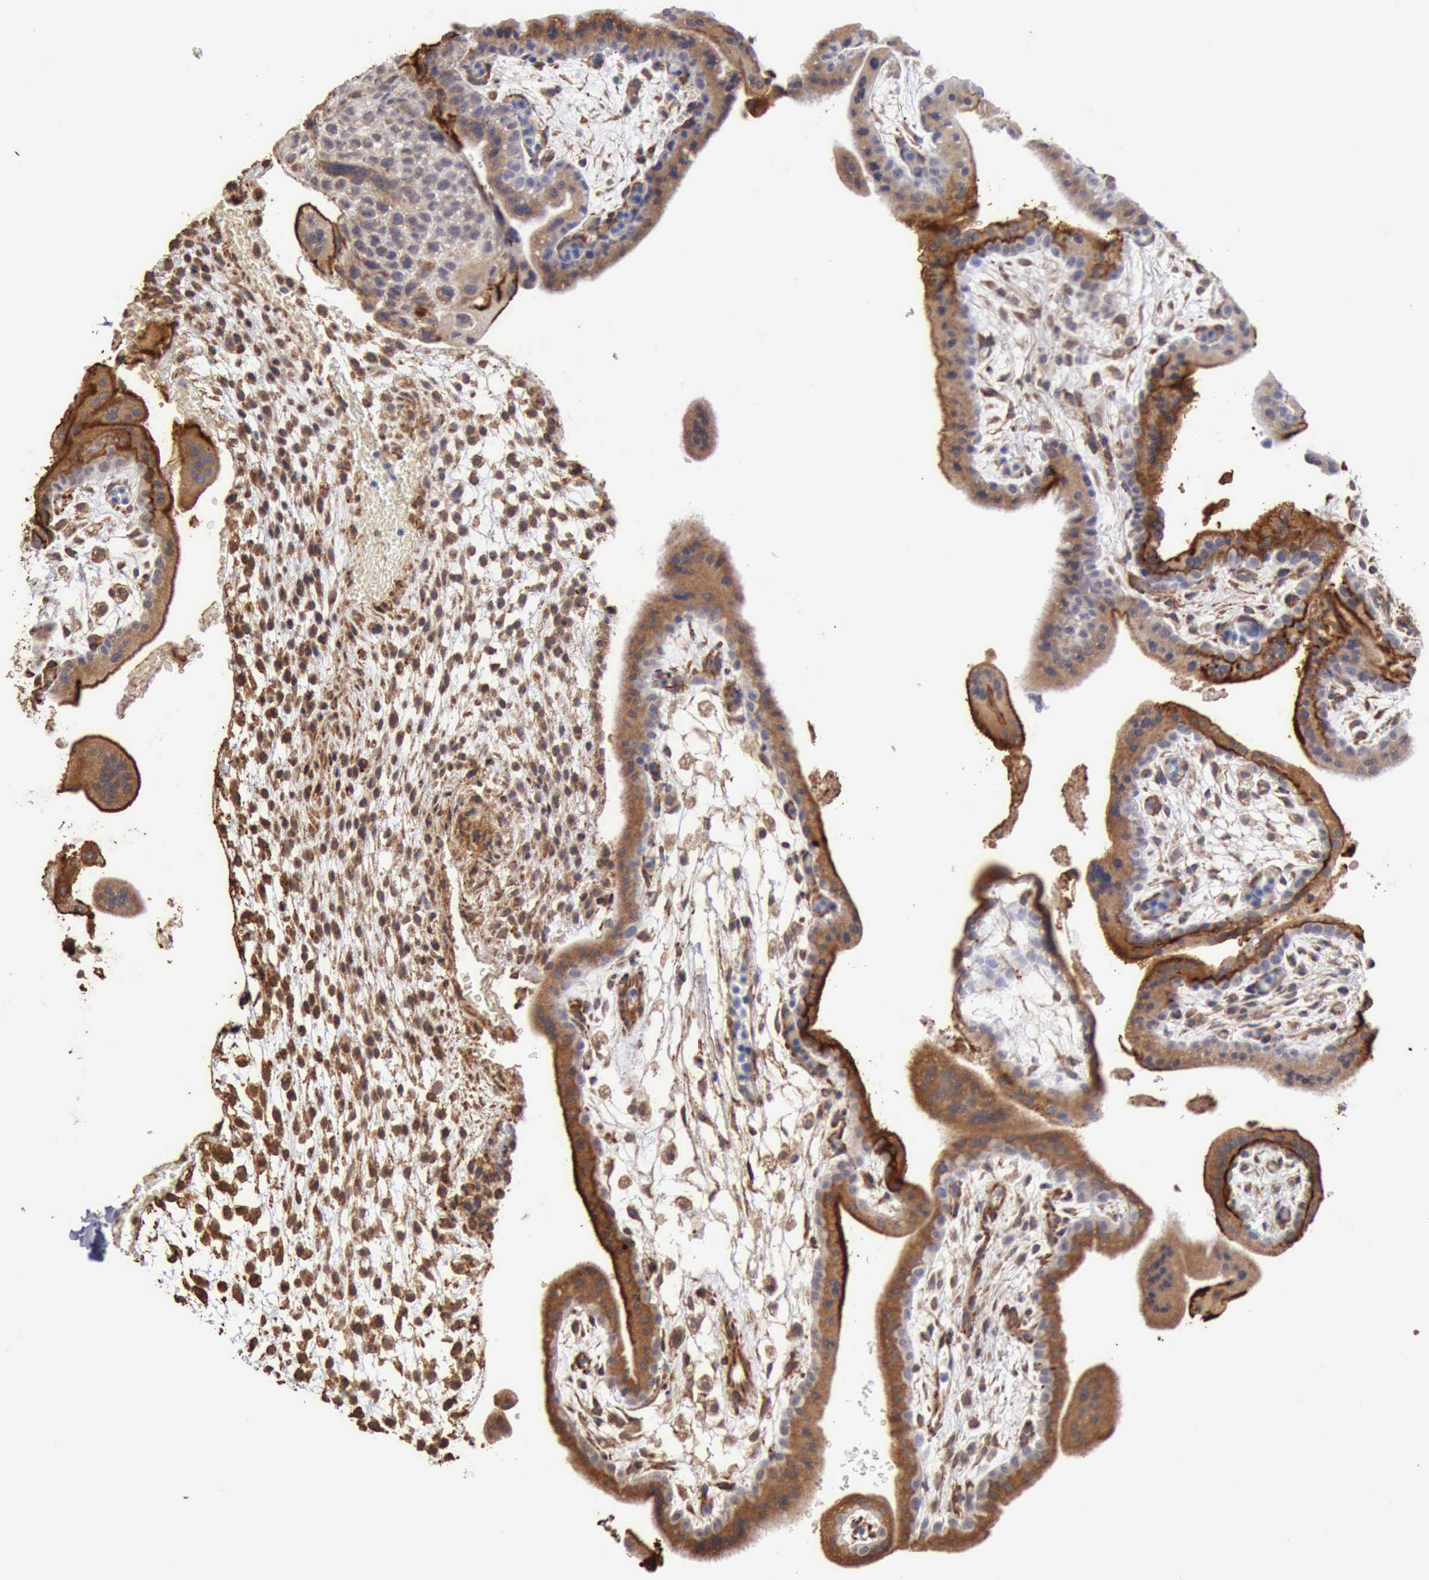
{"staining": {"intensity": "strong", "quantity": ">75%", "location": "cytoplasmic/membranous"}, "tissue": "placenta", "cell_type": "Decidual cells", "image_type": "normal", "snomed": [{"axis": "morphology", "description": "Normal tissue, NOS"}, {"axis": "topography", "description": "Placenta"}], "caption": "Placenta stained with immunohistochemistry demonstrates strong cytoplasmic/membranous staining in approximately >75% of decidual cells.", "gene": "GPR101", "patient": {"sex": "female", "age": 35}}